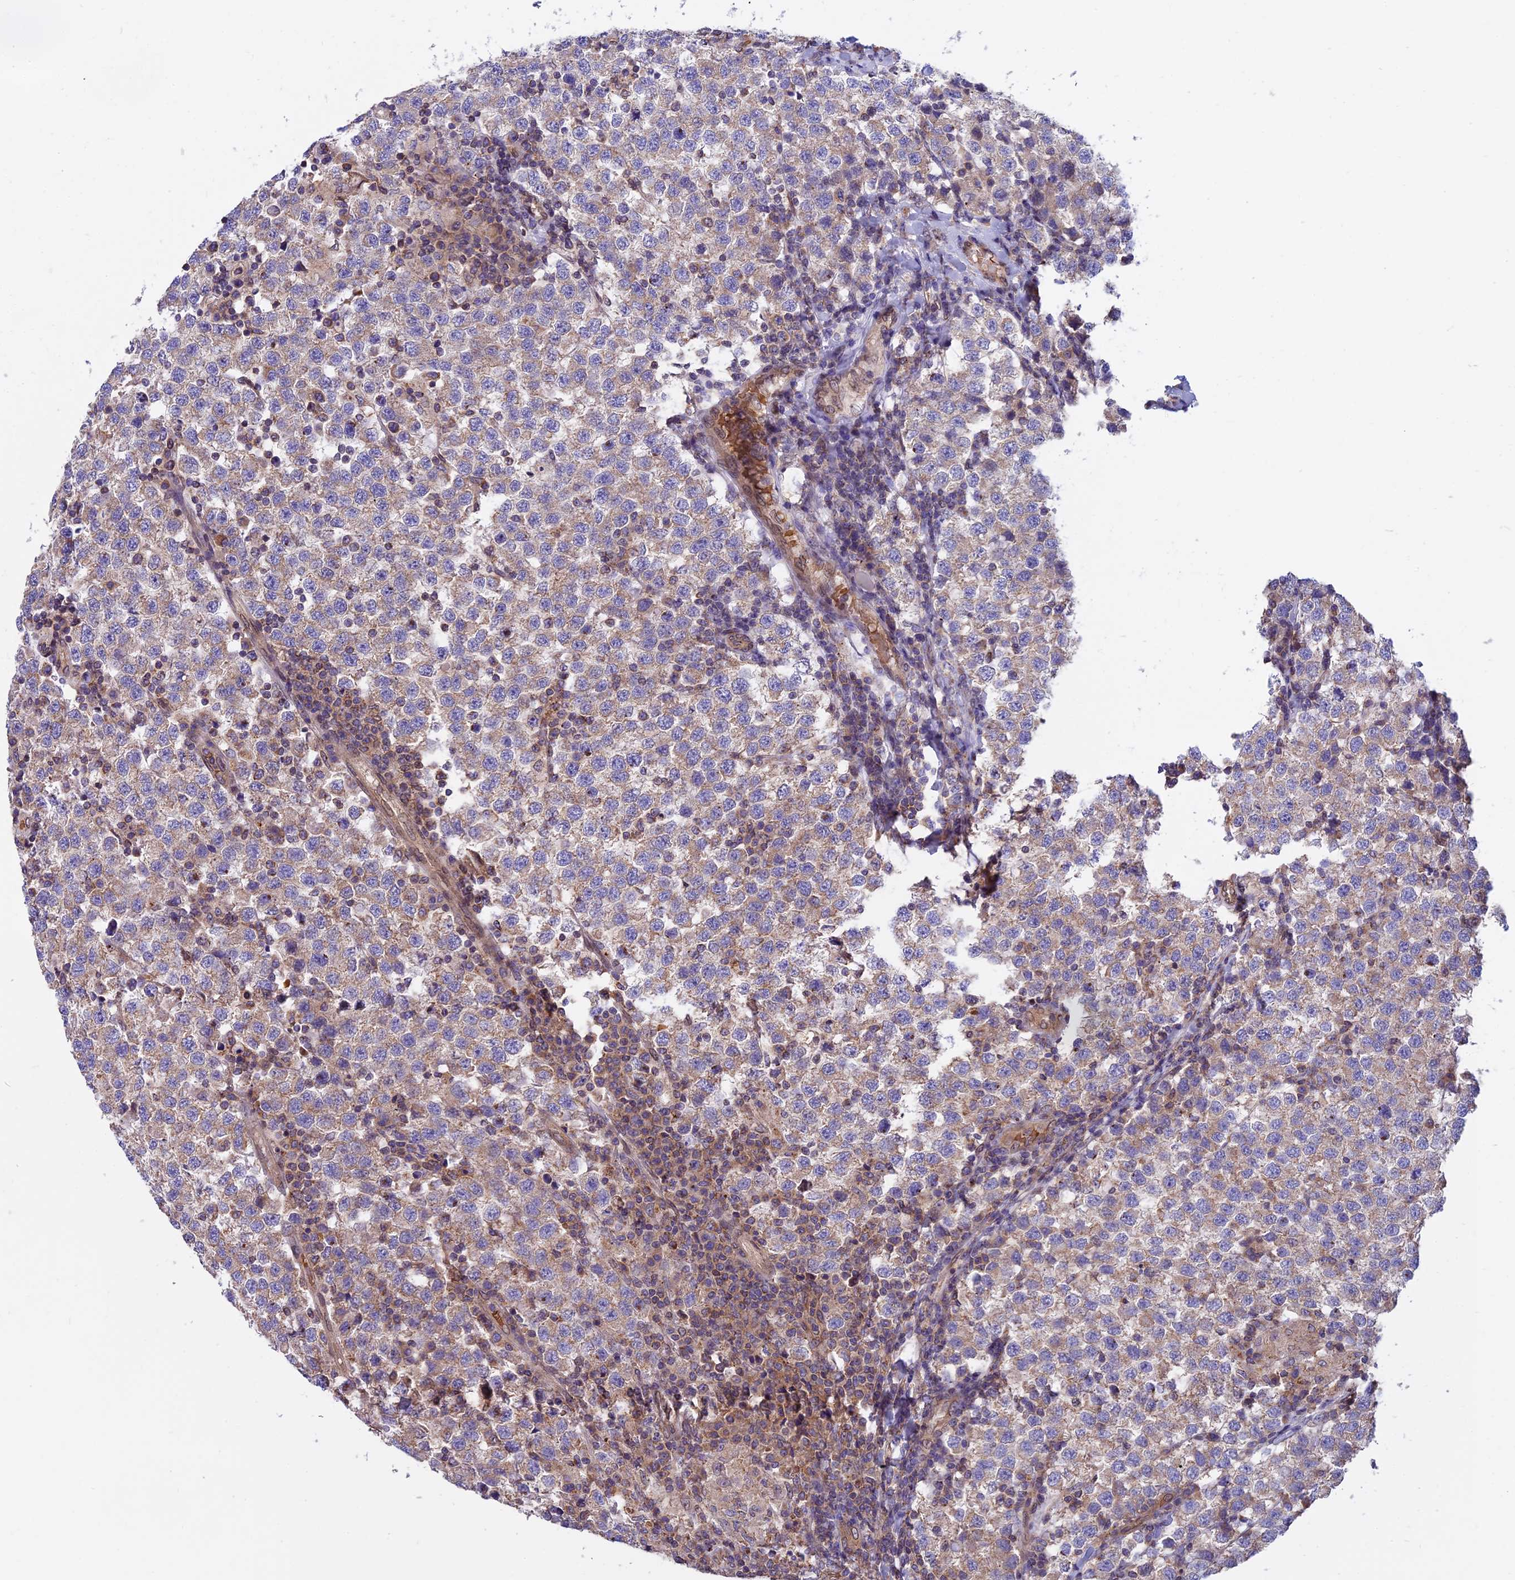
{"staining": {"intensity": "weak", "quantity": "25%-75%", "location": "cytoplasmic/membranous"}, "tissue": "testis cancer", "cell_type": "Tumor cells", "image_type": "cancer", "snomed": [{"axis": "morphology", "description": "Seminoma, NOS"}, {"axis": "topography", "description": "Testis"}], "caption": "Weak cytoplasmic/membranous expression for a protein is identified in about 25%-75% of tumor cells of testis cancer (seminoma) using IHC.", "gene": "CHMP2A", "patient": {"sex": "male", "age": 34}}